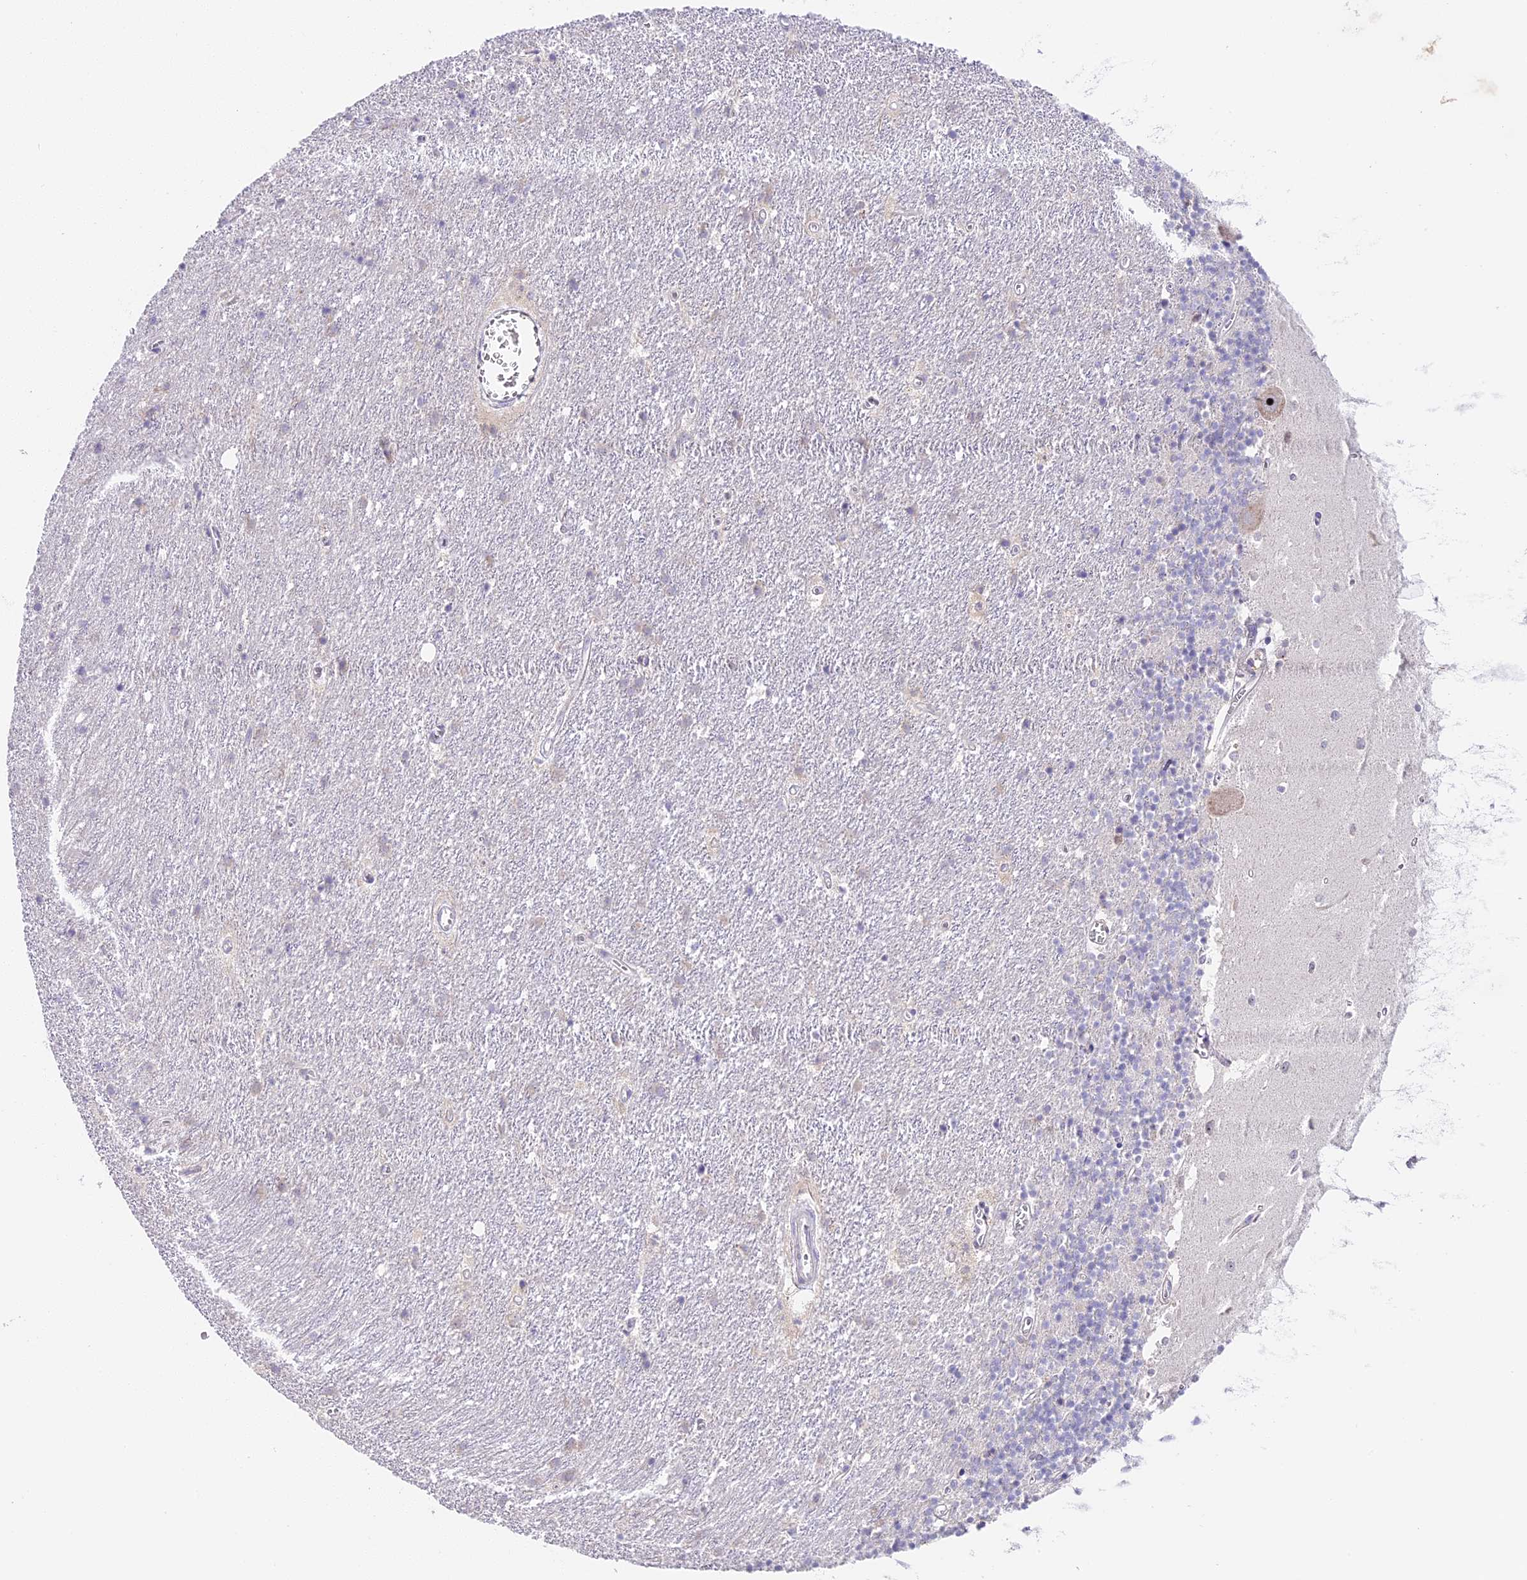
{"staining": {"intensity": "negative", "quantity": "none", "location": "none"}, "tissue": "cerebellum", "cell_type": "Cells in granular layer", "image_type": "normal", "snomed": [{"axis": "morphology", "description": "Normal tissue, NOS"}, {"axis": "topography", "description": "Cerebellum"}], "caption": "This is an immunohistochemistry (IHC) histopathology image of benign cerebellum. There is no staining in cells in granular layer.", "gene": "RAD51", "patient": {"sex": "male", "age": 54}}